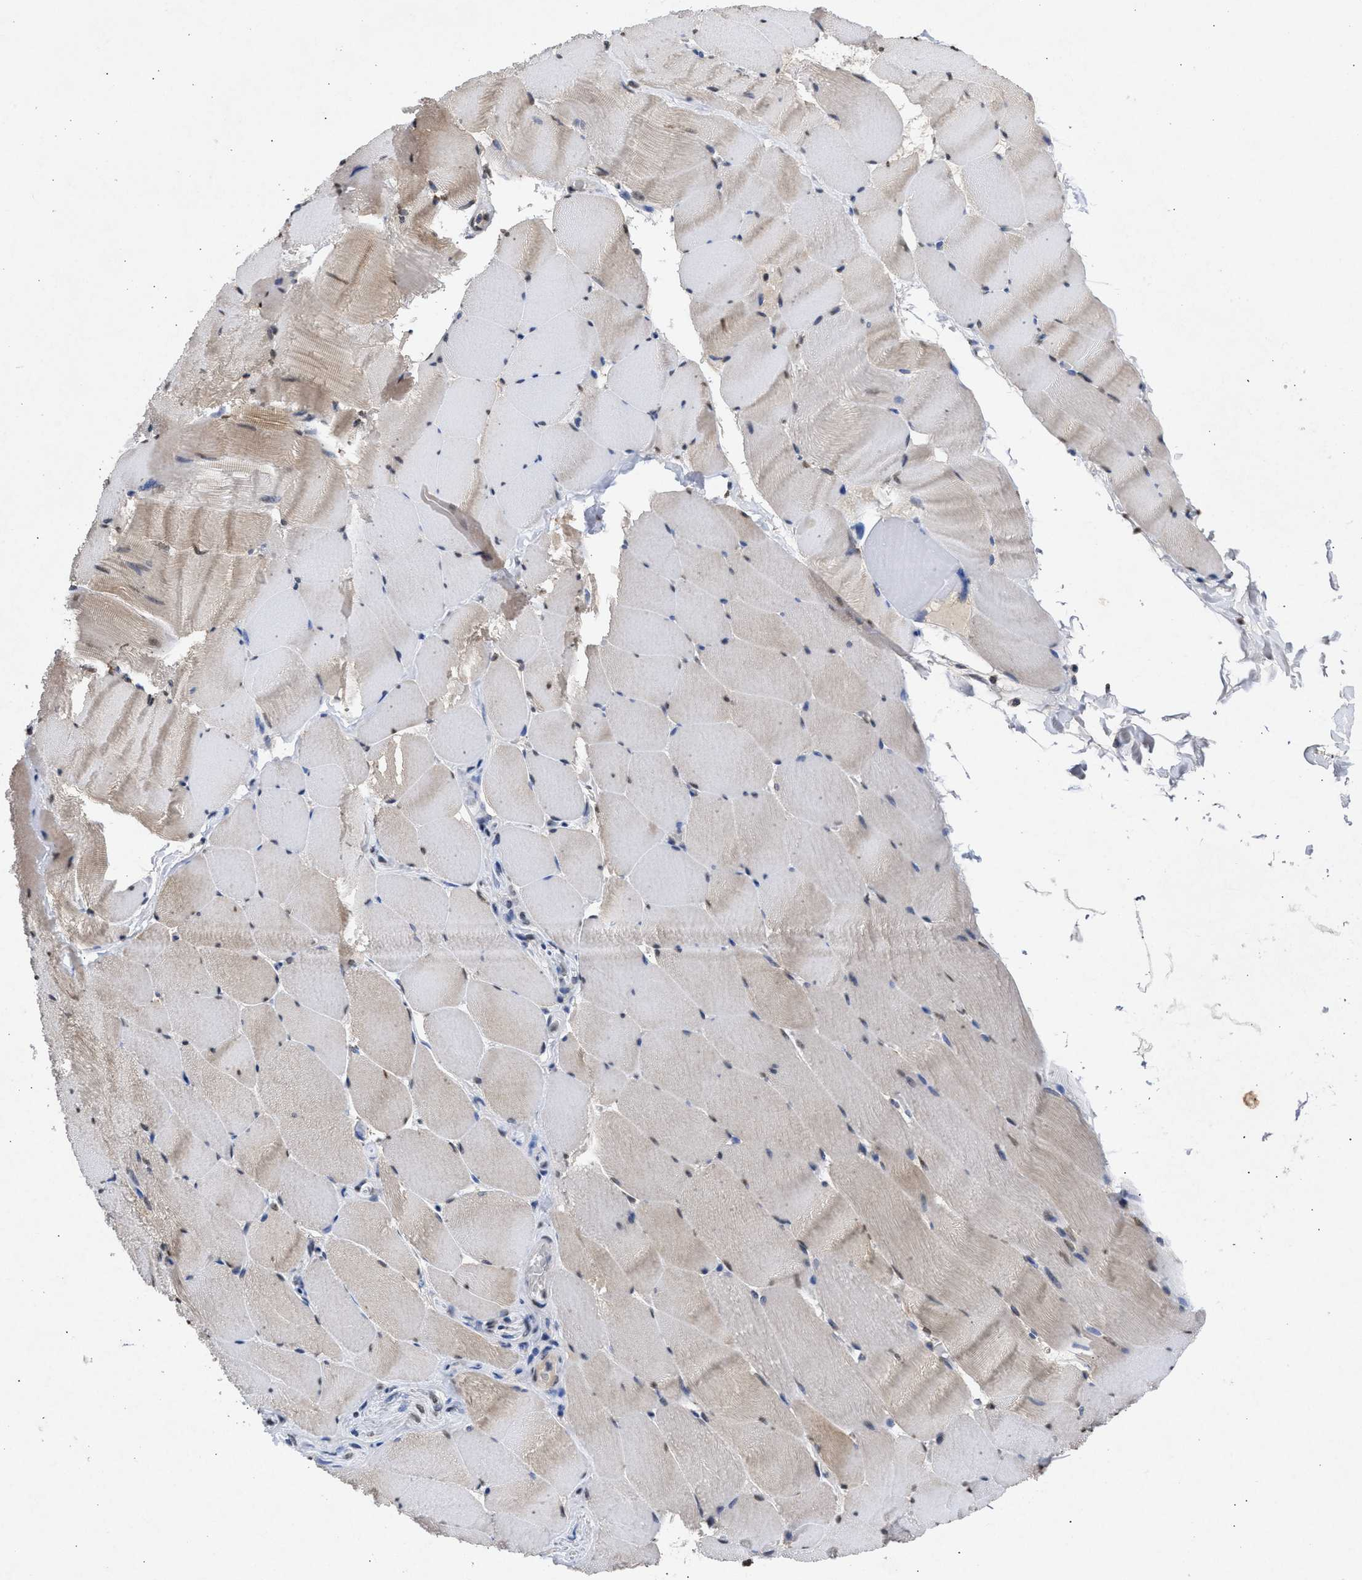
{"staining": {"intensity": "weak", "quantity": "25%-75%", "location": "cytoplasmic/membranous"}, "tissue": "skeletal muscle", "cell_type": "Myocytes", "image_type": "normal", "snomed": [{"axis": "morphology", "description": "Normal tissue, NOS"}, {"axis": "topography", "description": "Skeletal muscle"}], "caption": "Immunohistochemical staining of unremarkable skeletal muscle shows 25%-75% levels of weak cytoplasmic/membranous protein positivity in about 25%-75% of myocytes.", "gene": "NUP35", "patient": {"sex": "male", "age": 62}}